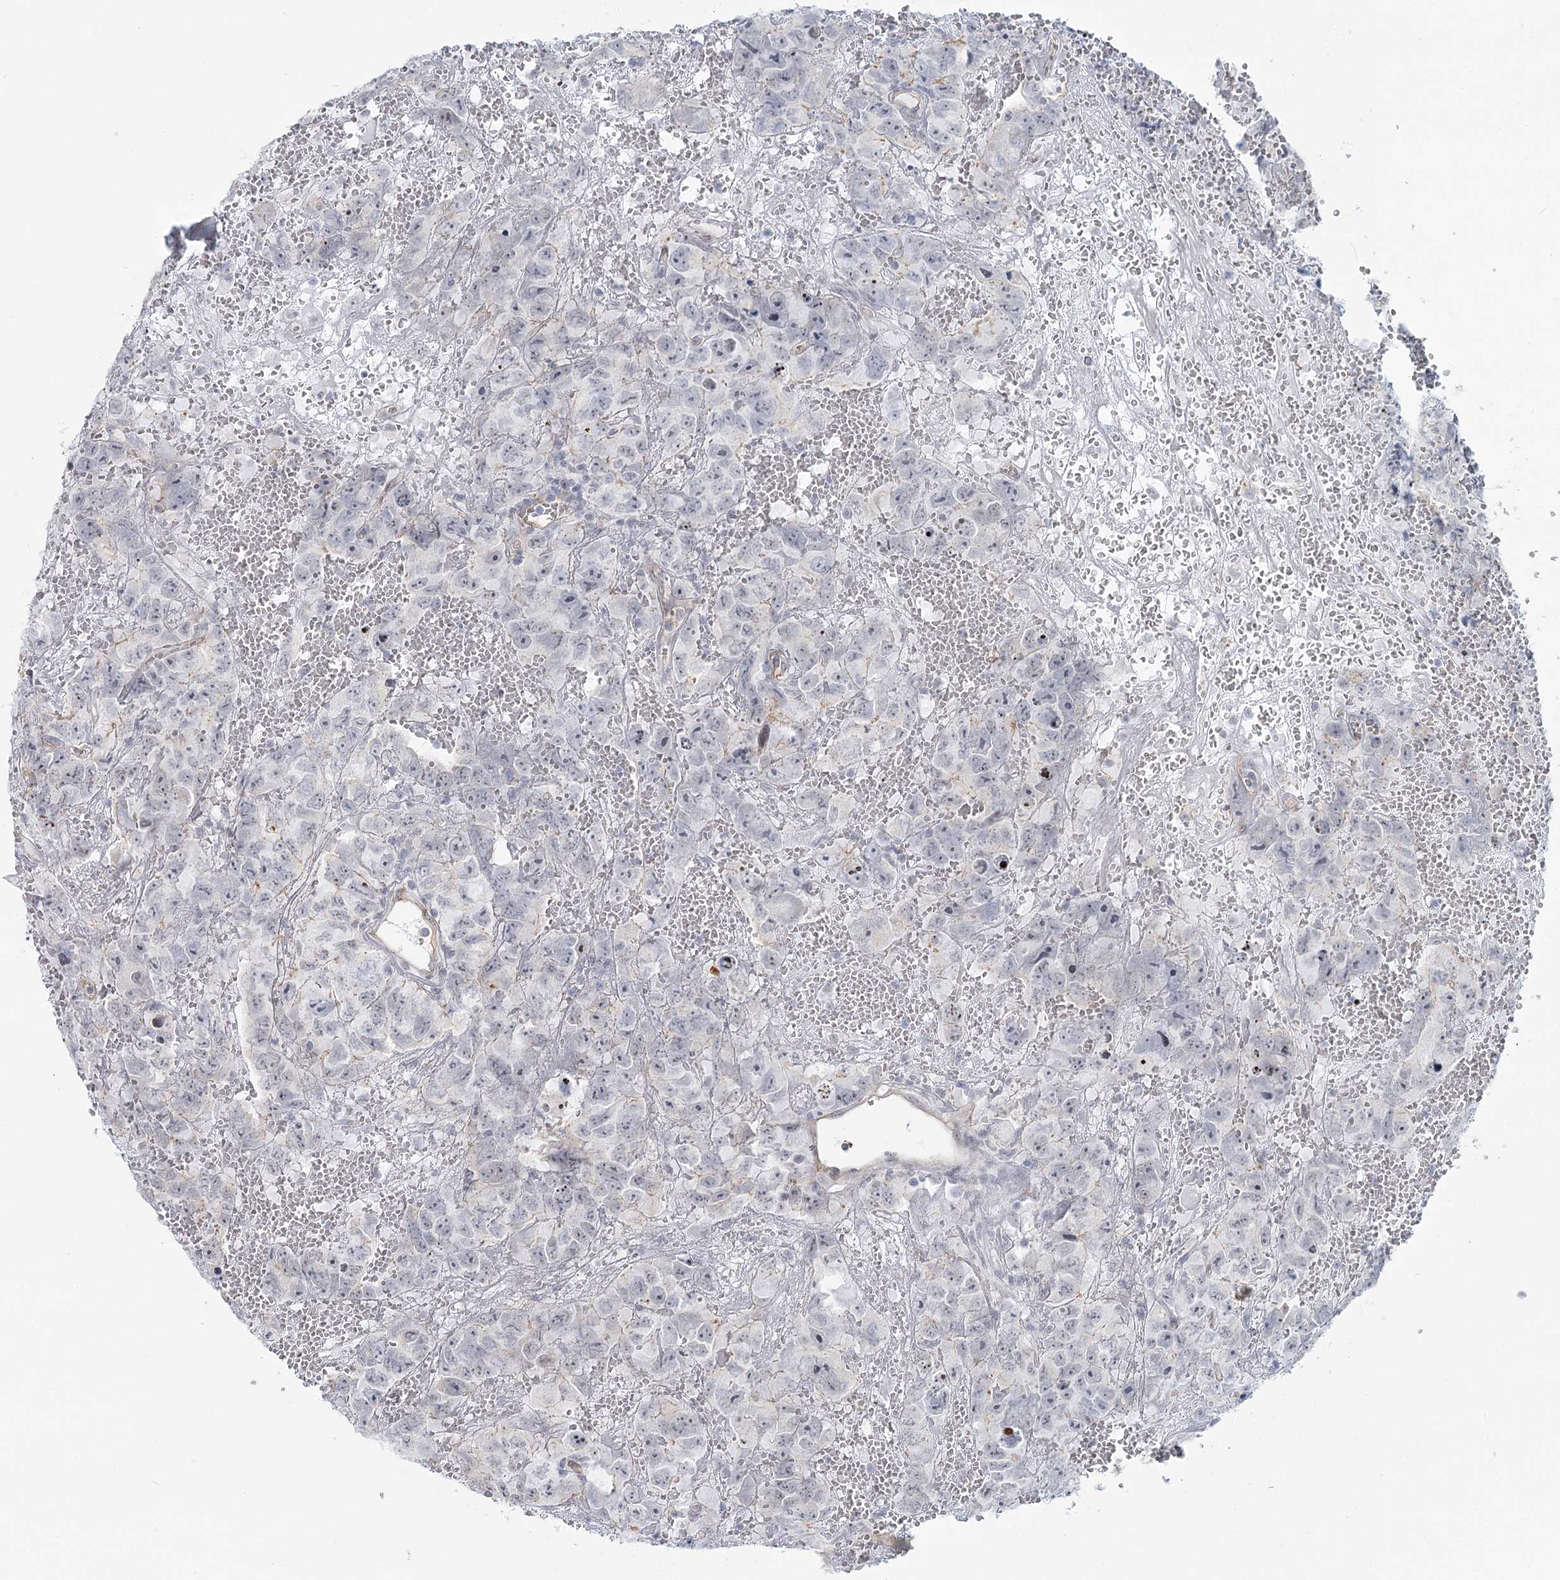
{"staining": {"intensity": "negative", "quantity": "none", "location": "none"}, "tissue": "testis cancer", "cell_type": "Tumor cells", "image_type": "cancer", "snomed": [{"axis": "morphology", "description": "Carcinoma, Embryonal, NOS"}, {"axis": "topography", "description": "Testis"}], "caption": "IHC micrograph of human testis cancer (embryonal carcinoma) stained for a protein (brown), which reveals no staining in tumor cells.", "gene": "ABHD8", "patient": {"sex": "male", "age": 45}}